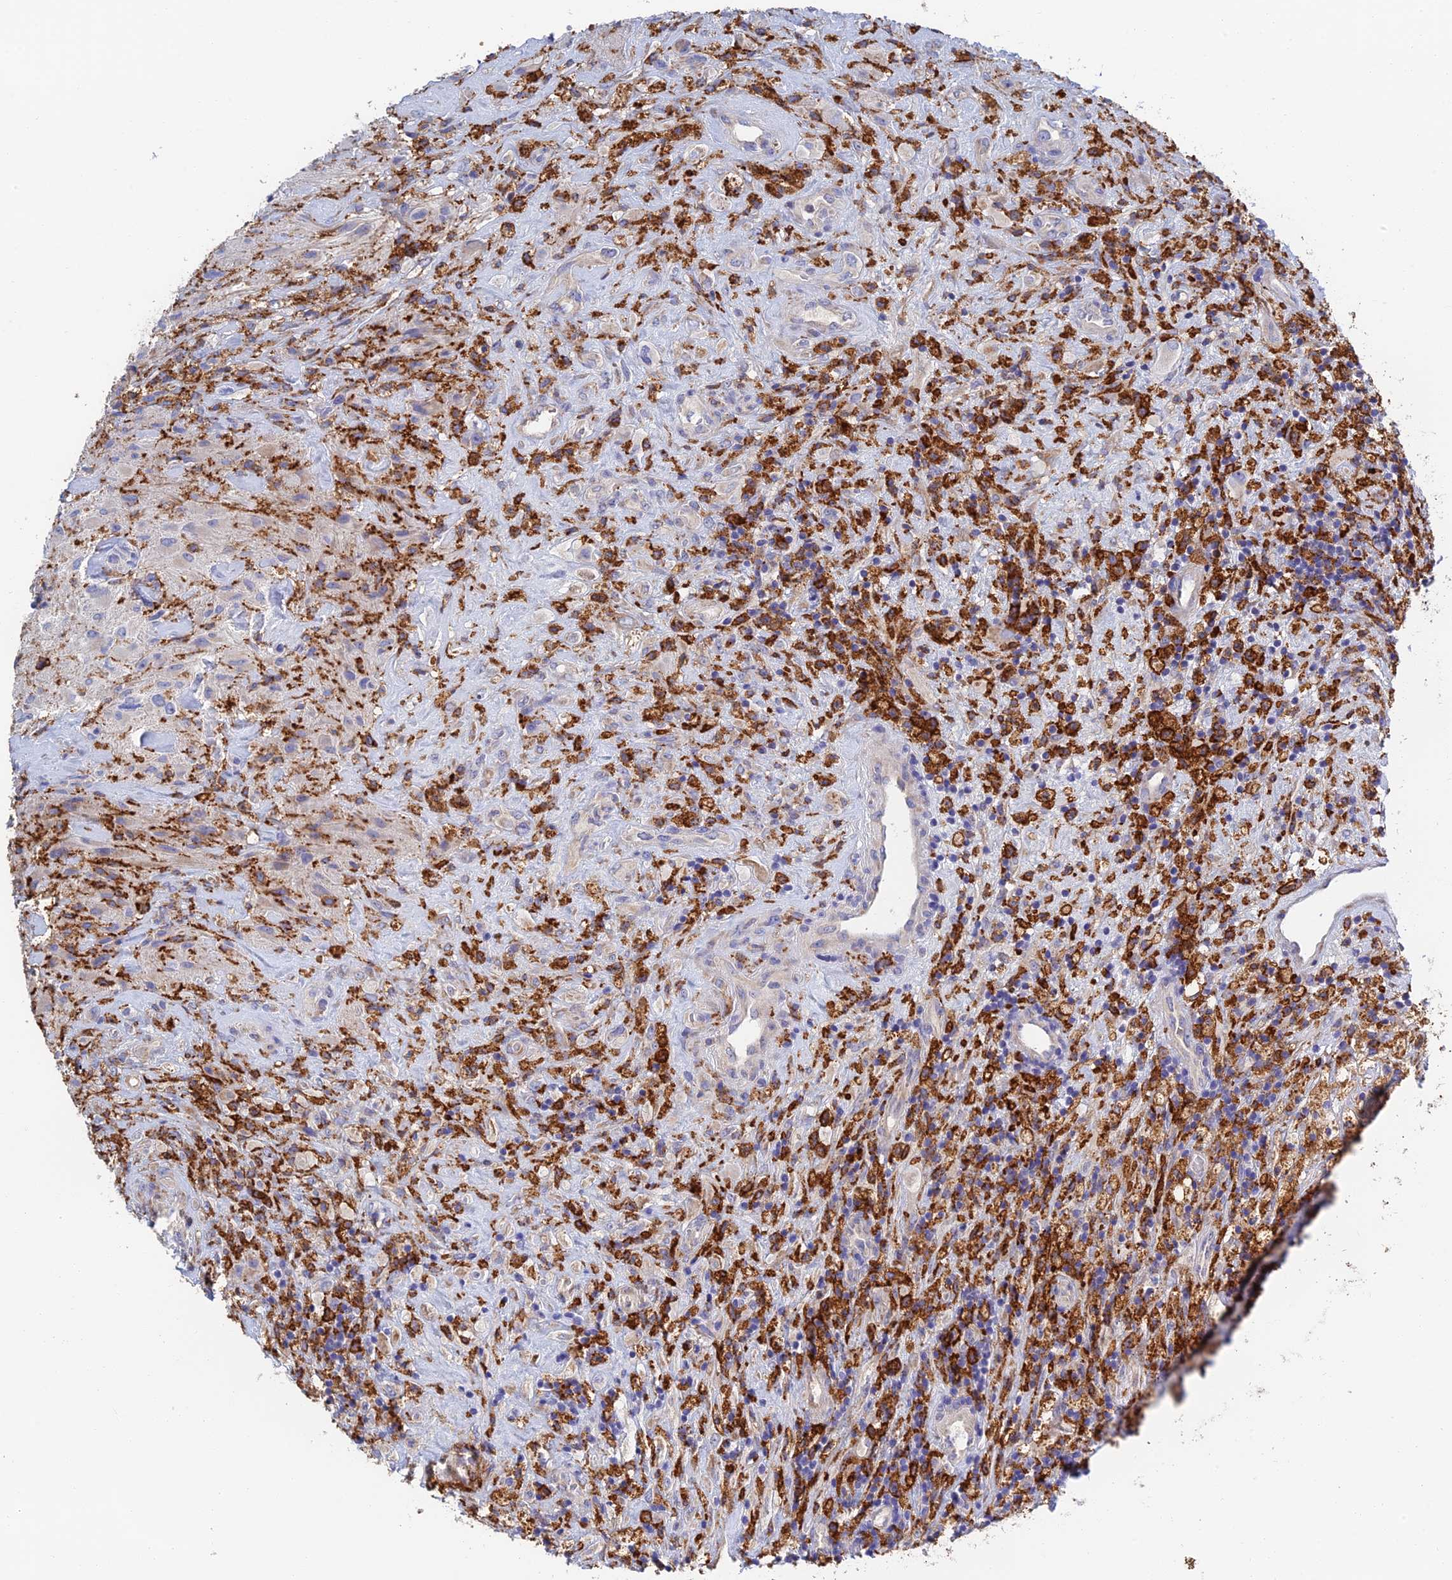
{"staining": {"intensity": "strong", "quantity": "<25%", "location": "cytoplasmic/membranous"}, "tissue": "glioma", "cell_type": "Tumor cells", "image_type": "cancer", "snomed": [{"axis": "morphology", "description": "Glioma, malignant, High grade"}, {"axis": "topography", "description": "Brain"}], "caption": "Strong cytoplasmic/membranous positivity is seen in approximately <25% of tumor cells in malignant glioma (high-grade). Using DAB (3,3'-diaminobenzidine) (brown) and hematoxylin (blue) stains, captured at high magnification using brightfield microscopy.", "gene": "RPGRIP1L", "patient": {"sex": "male", "age": 69}}